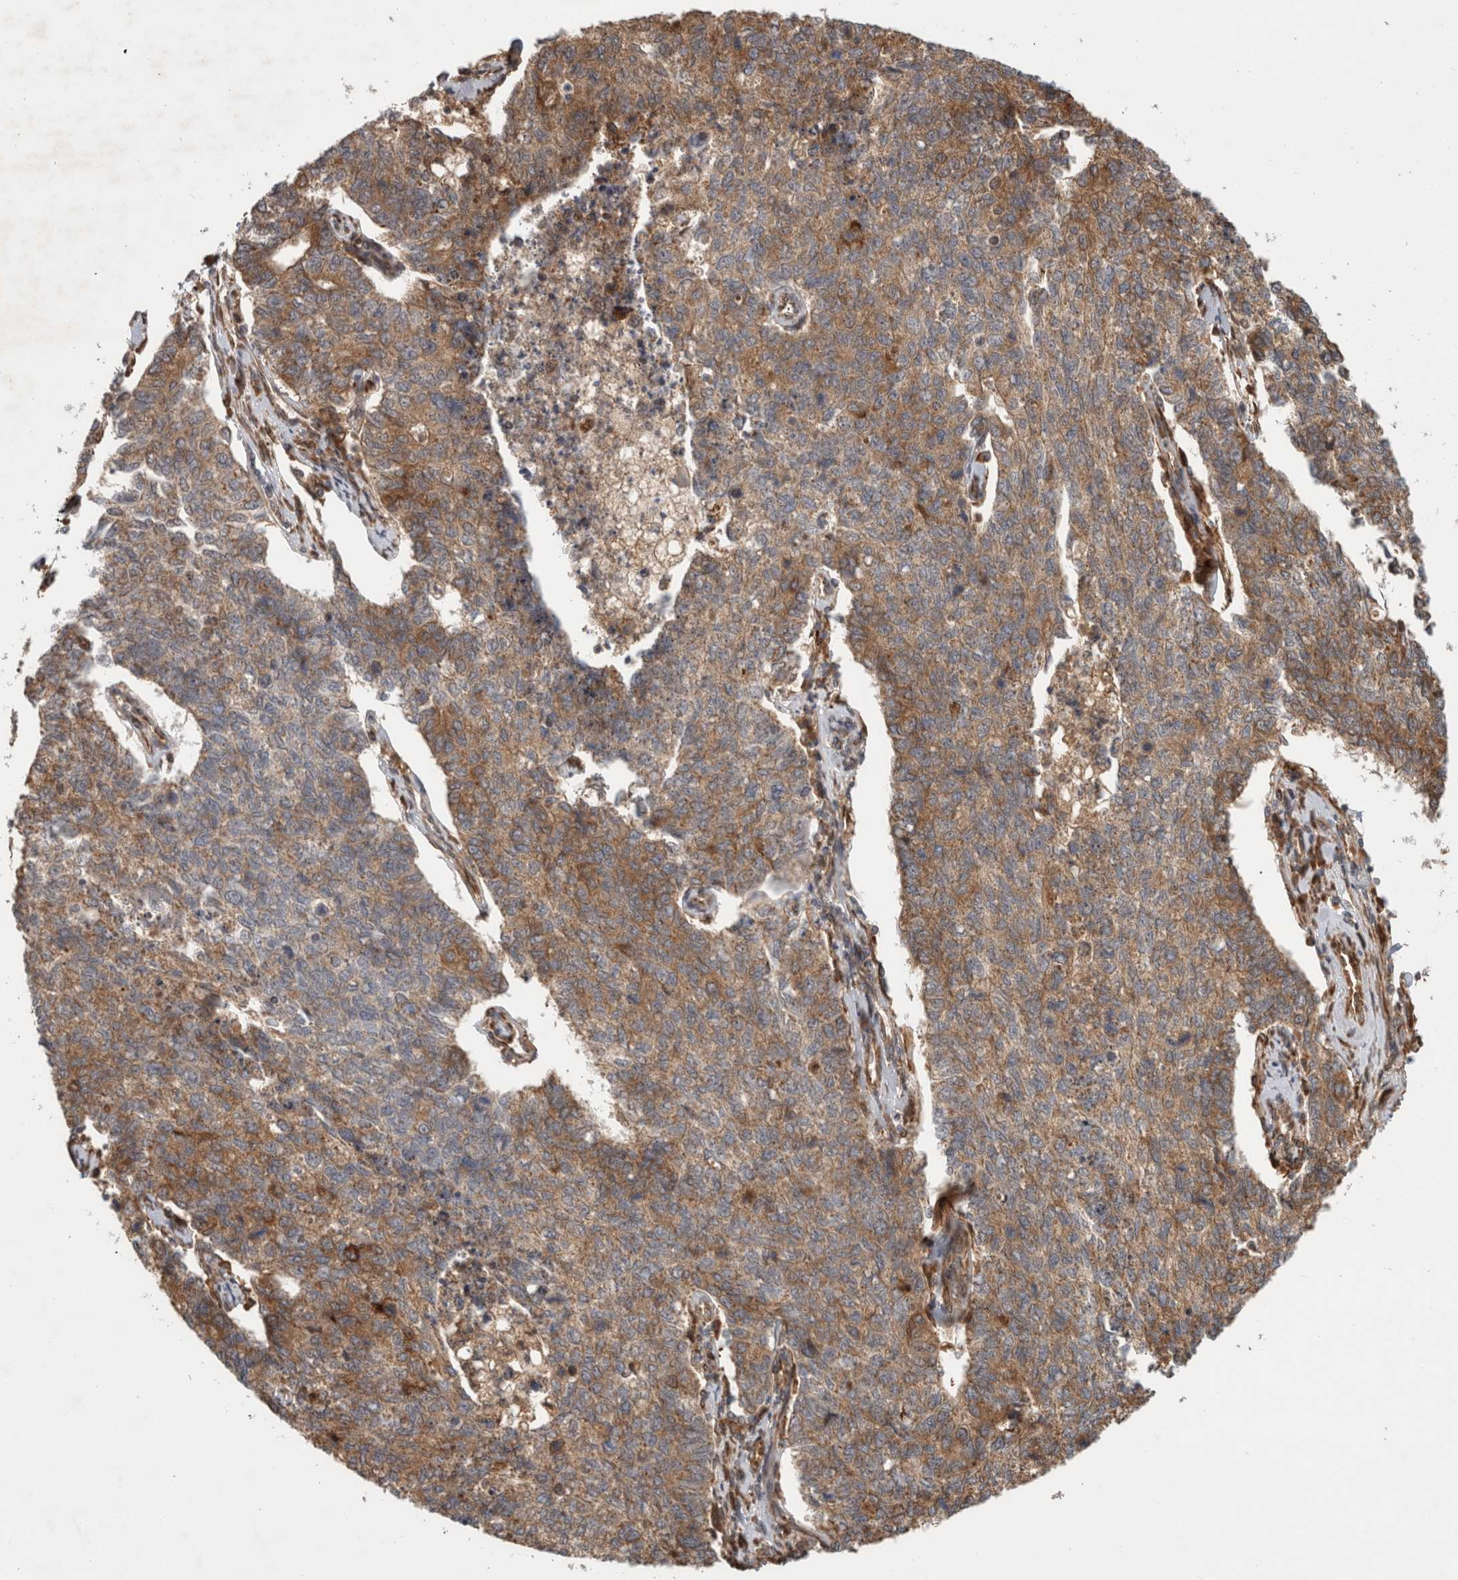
{"staining": {"intensity": "moderate", "quantity": ">75%", "location": "cytoplasmic/membranous"}, "tissue": "cervical cancer", "cell_type": "Tumor cells", "image_type": "cancer", "snomed": [{"axis": "morphology", "description": "Squamous cell carcinoma, NOS"}, {"axis": "topography", "description": "Cervix"}], "caption": "Protein expression analysis of human cervical cancer reveals moderate cytoplasmic/membranous expression in approximately >75% of tumor cells.", "gene": "TUBD1", "patient": {"sex": "female", "age": 63}}